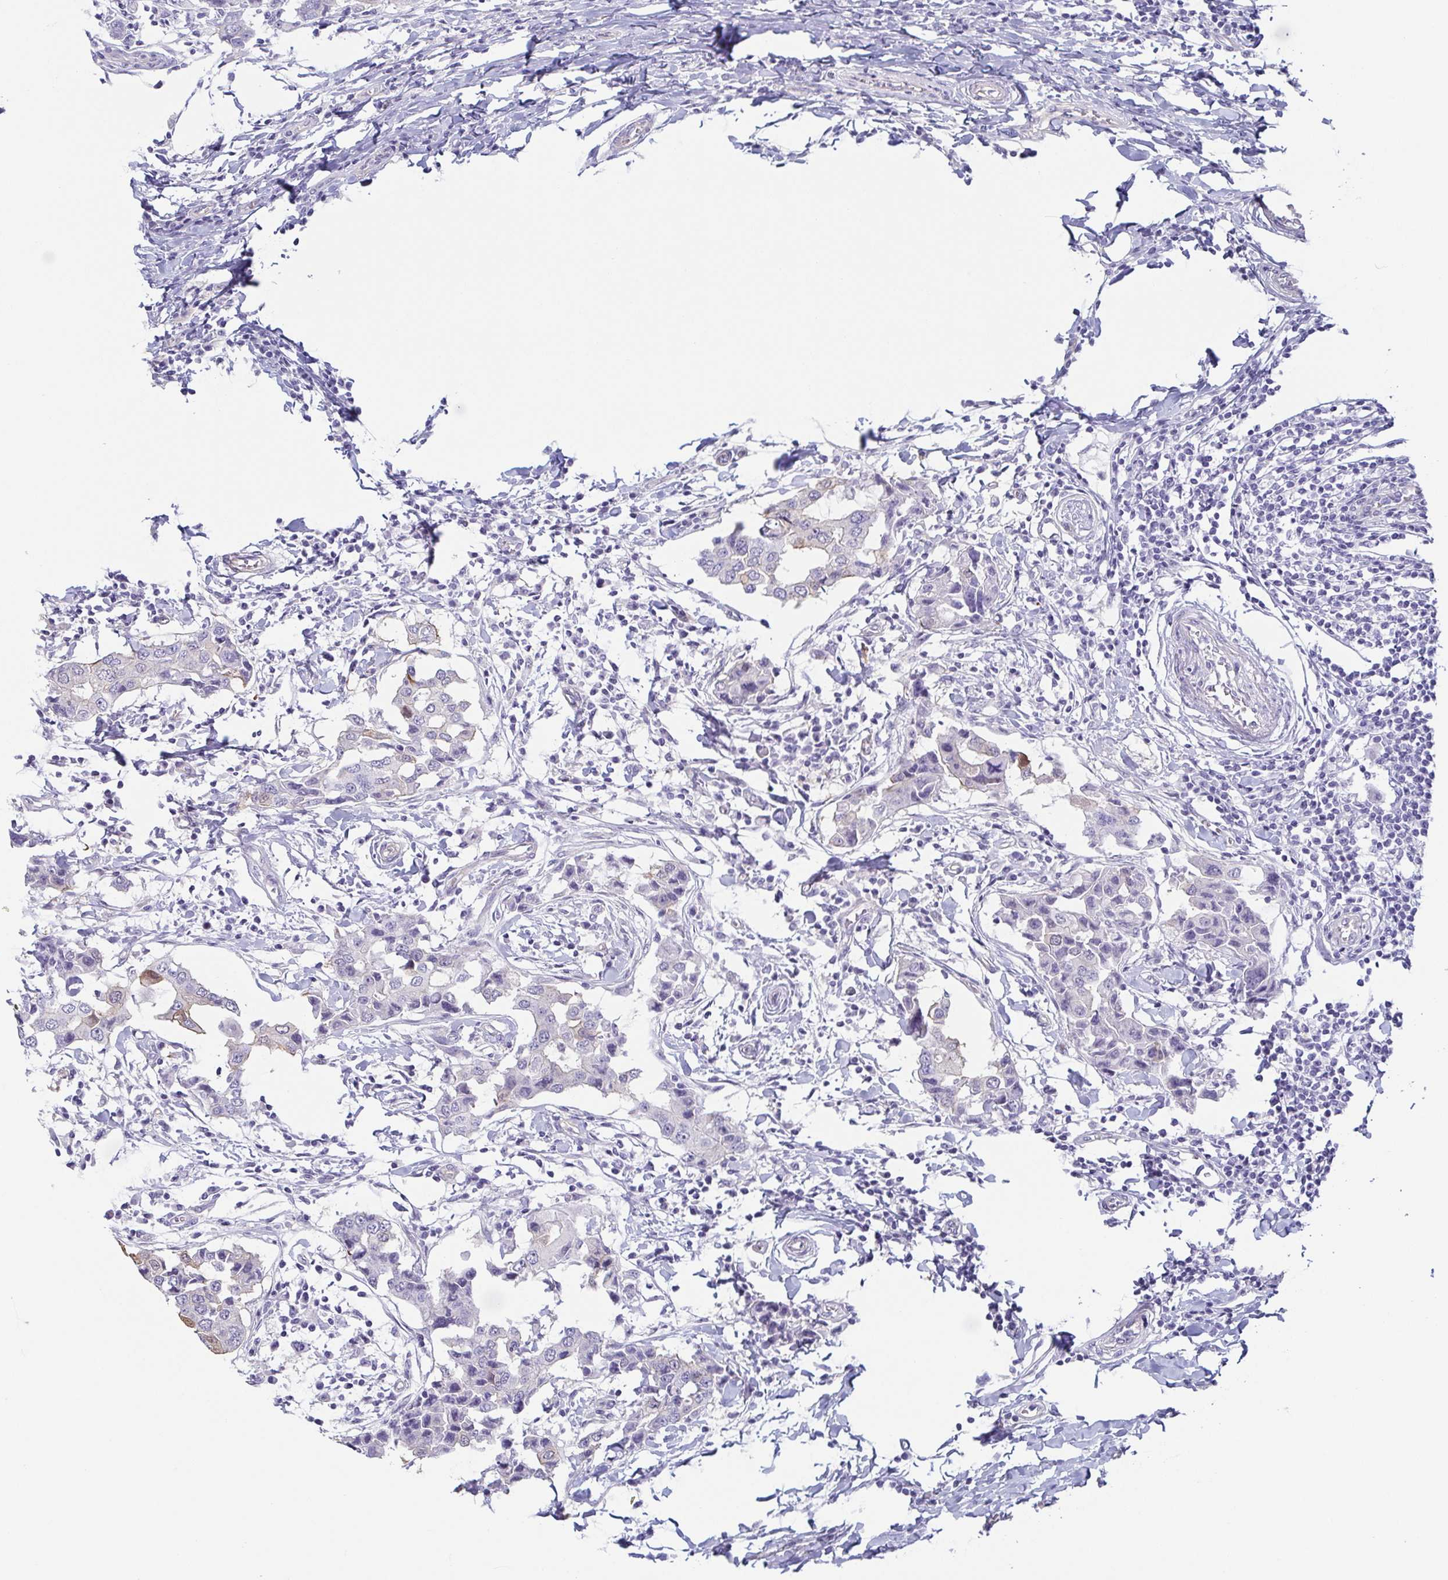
{"staining": {"intensity": "negative", "quantity": "none", "location": "none"}, "tissue": "breast cancer", "cell_type": "Tumor cells", "image_type": "cancer", "snomed": [{"axis": "morphology", "description": "Duct carcinoma"}, {"axis": "topography", "description": "Breast"}], "caption": "Immunohistochemistry (IHC) histopathology image of human invasive ductal carcinoma (breast) stained for a protein (brown), which exhibits no expression in tumor cells. (Brightfield microscopy of DAB immunohistochemistry at high magnification).", "gene": "PRR4", "patient": {"sex": "female", "age": 27}}